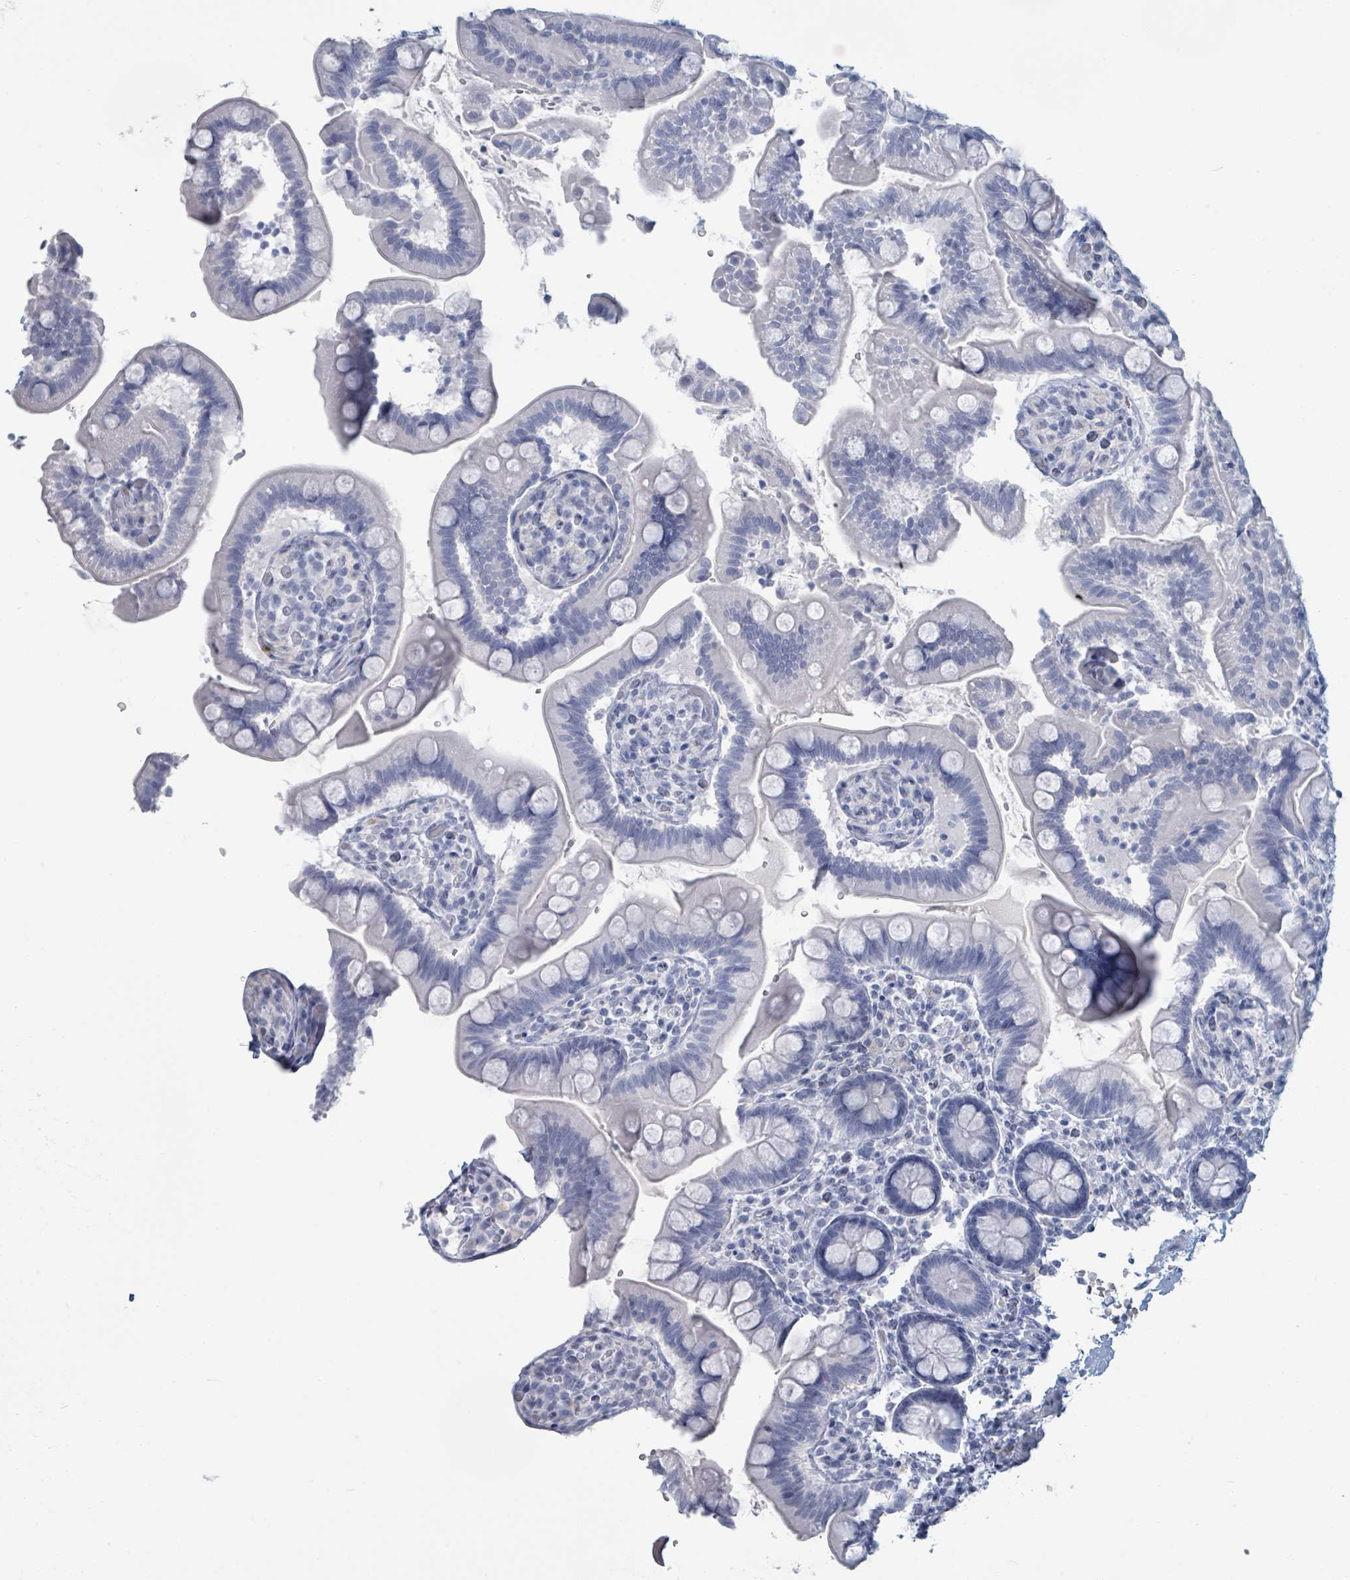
{"staining": {"intensity": "negative", "quantity": "none", "location": "none"}, "tissue": "small intestine", "cell_type": "Glandular cells", "image_type": "normal", "snomed": [{"axis": "morphology", "description": "Normal tissue, NOS"}, {"axis": "topography", "description": "Small intestine"}], "caption": "There is no significant positivity in glandular cells of small intestine. (DAB immunohistochemistry (IHC), high magnification).", "gene": "DEFA4", "patient": {"sex": "female", "age": 64}}